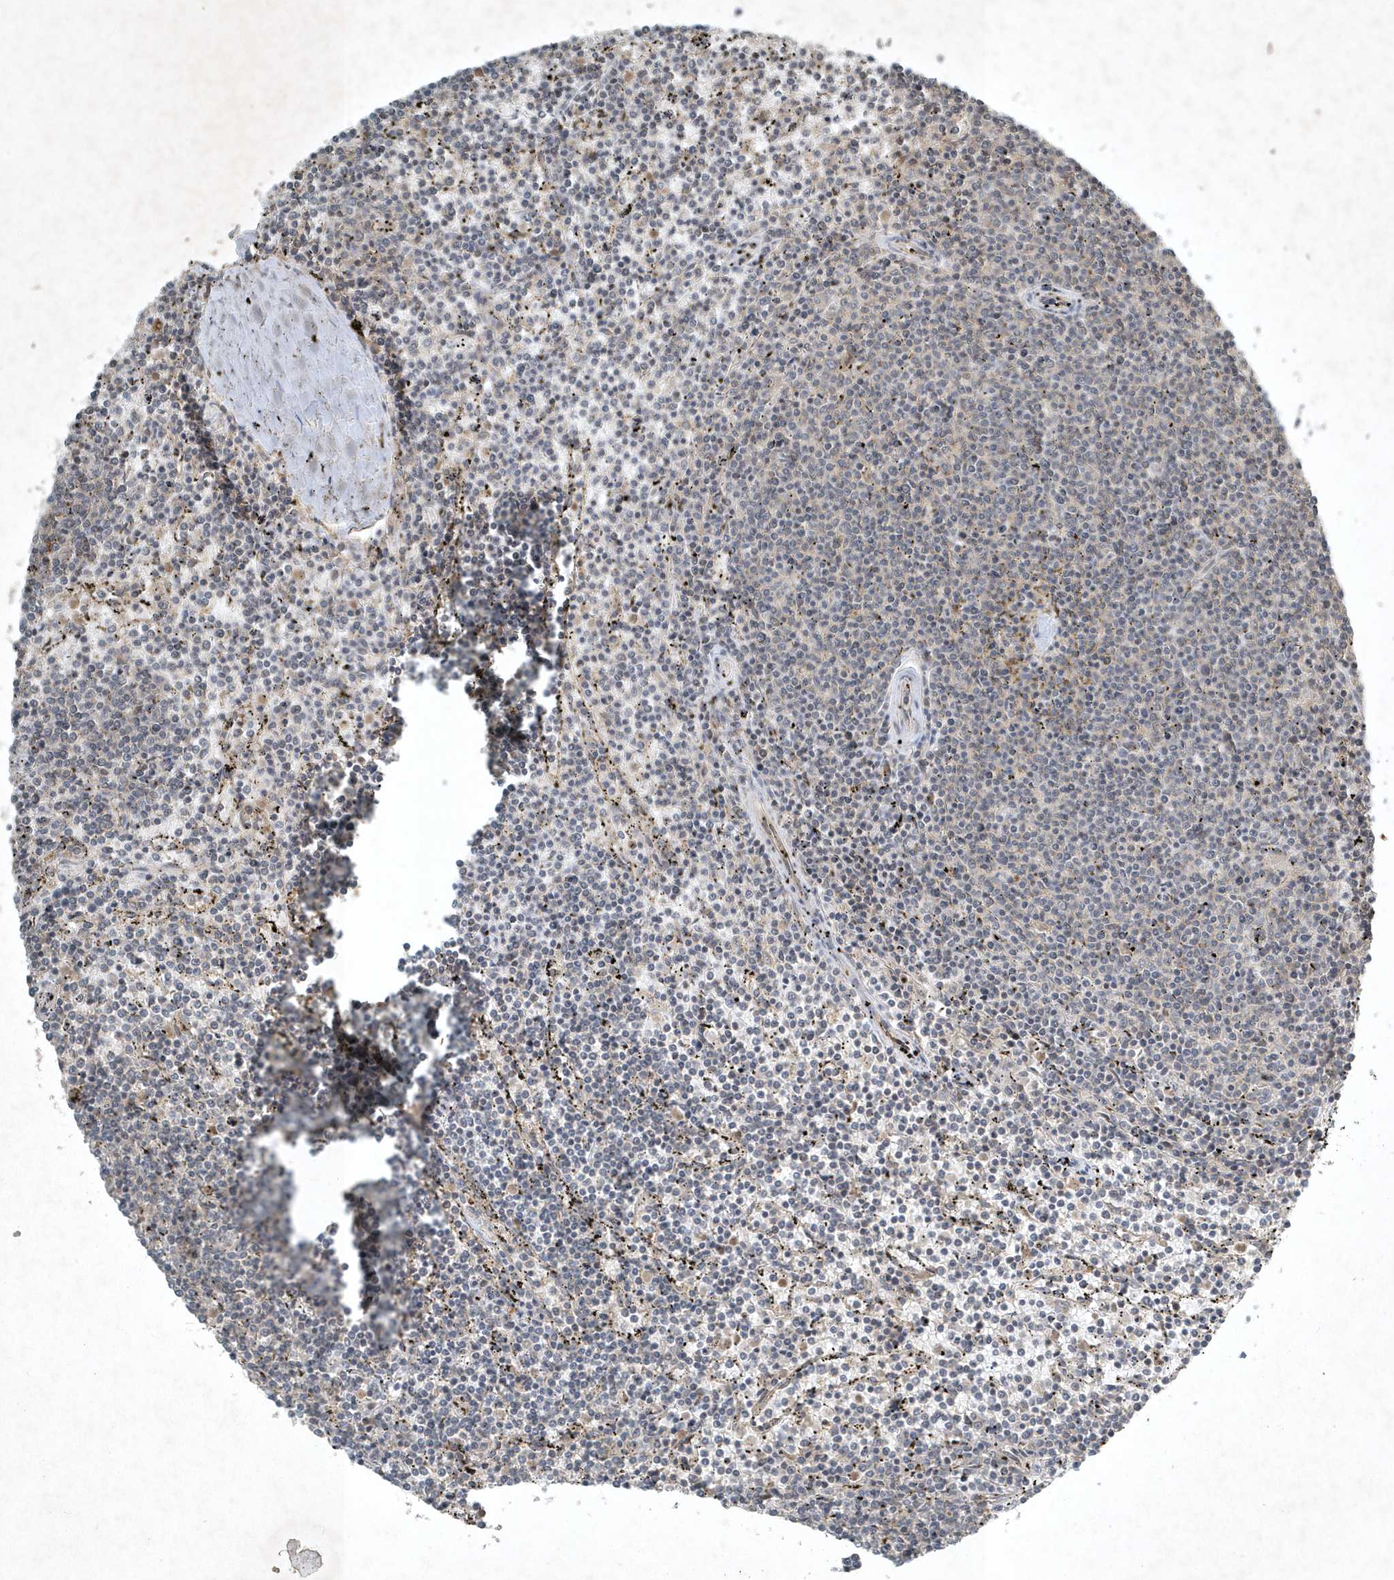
{"staining": {"intensity": "negative", "quantity": "none", "location": "none"}, "tissue": "lymphoma", "cell_type": "Tumor cells", "image_type": "cancer", "snomed": [{"axis": "morphology", "description": "Malignant lymphoma, non-Hodgkin's type, Low grade"}, {"axis": "topography", "description": "Spleen"}], "caption": "High magnification brightfield microscopy of malignant lymphoma, non-Hodgkin's type (low-grade) stained with DAB (brown) and counterstained with hematoxylin (blue): tumor cells show no significant staining.", "gene": "TNFAIP6", "patient": {"sex": "female", "age": 50}}